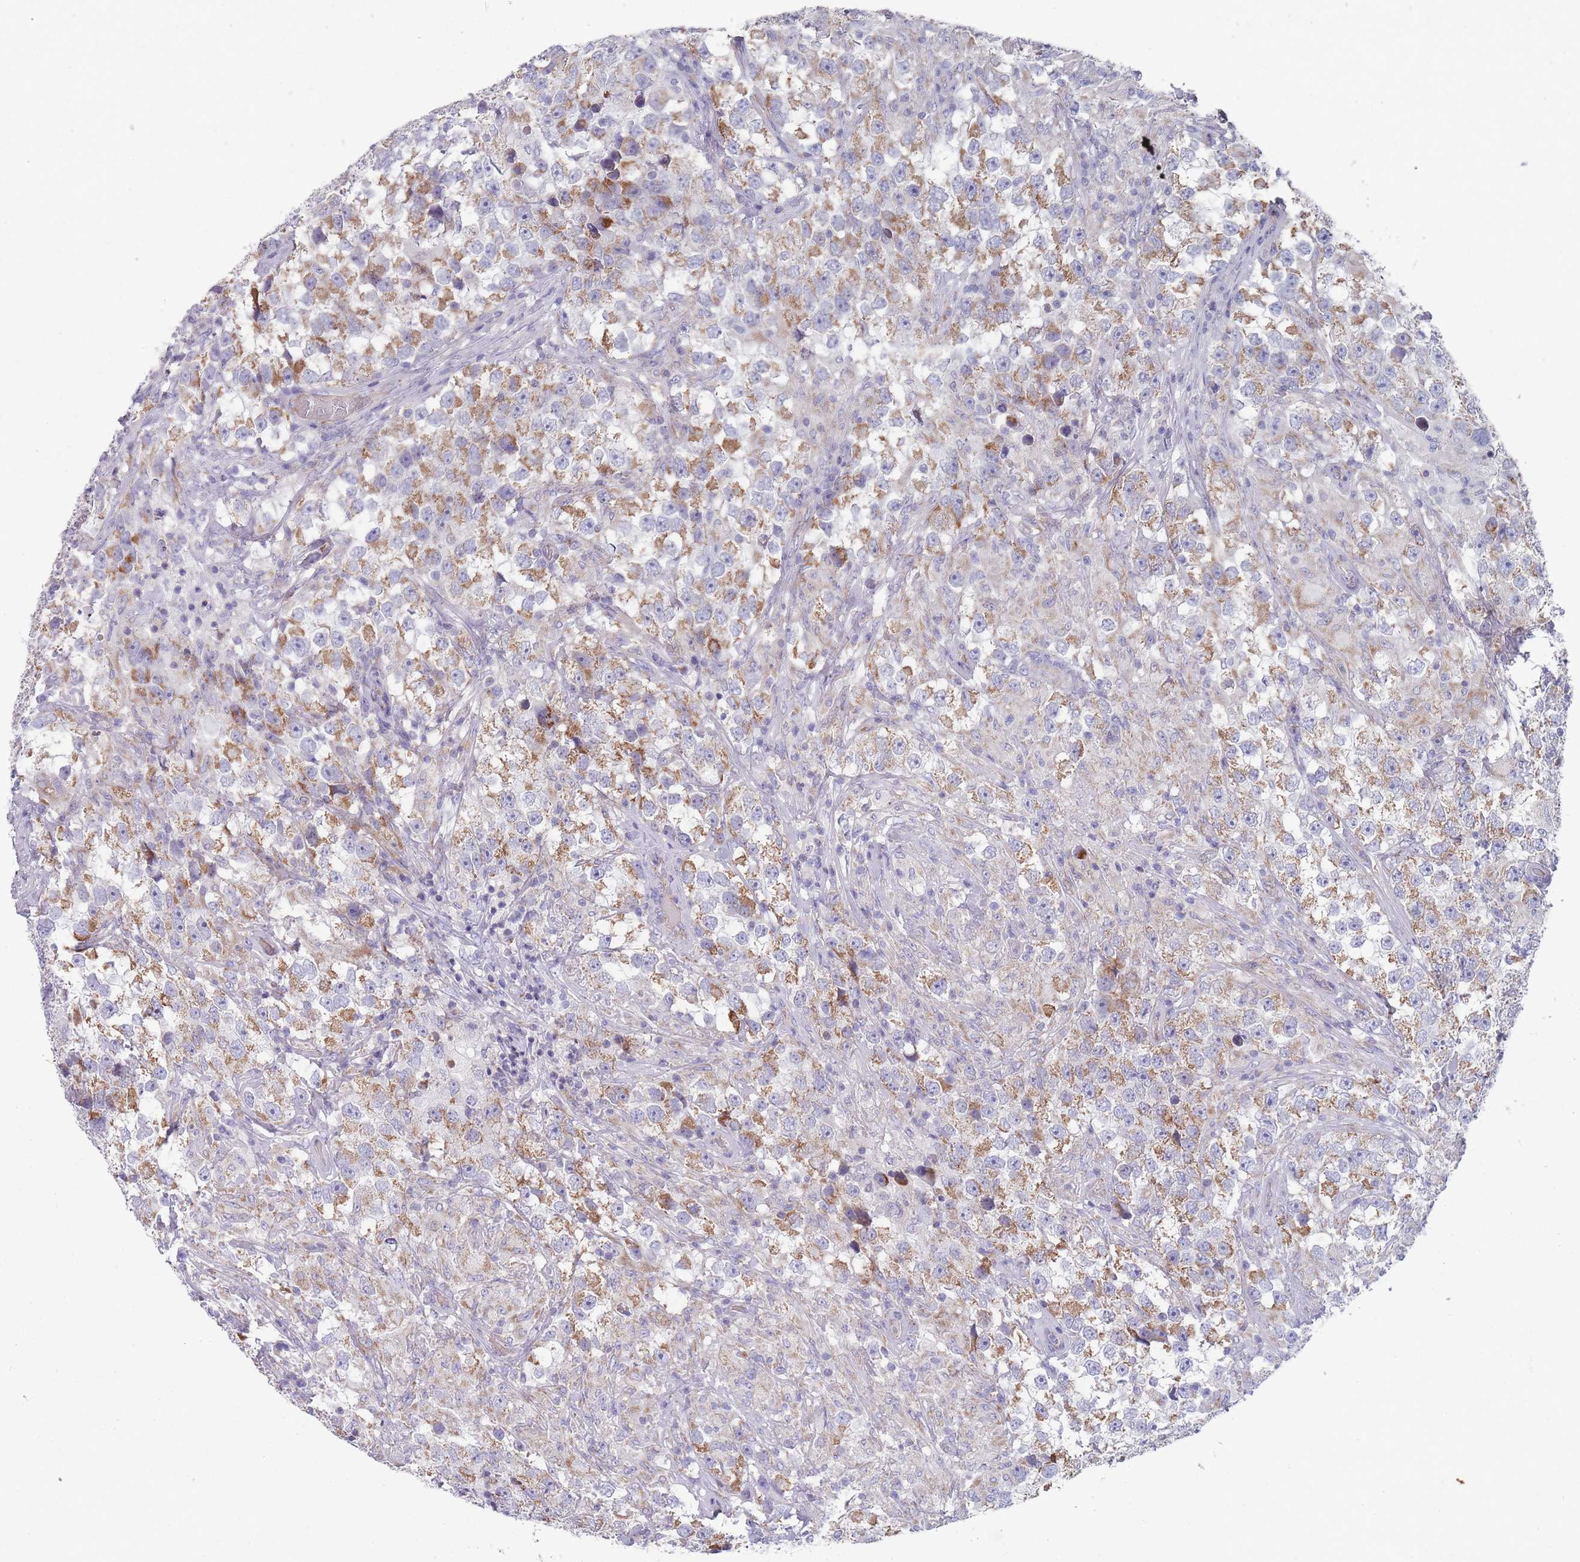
{"staining": {"intensity": "moderate", "quantity": ">75%", "location": "cytoplasmic/membranous"}, "tissue": "testis cancer", "cell_type": "Tumor cells", "image_type": "cancer", "snomed": [{"axis": "morphology", "description": "Seminoma, NOS"}, {"axis": "topography", "description": "Testis"}], "caption": "A histopathology image showing moderate cytoplasmic/membranous positivity in approximately >75% of tumor cells in seminoma (testis), as visualized by brown immunohistochemical staining.", "gene": "MRPS14", "patient": {"sex": "male", "age": 46}}